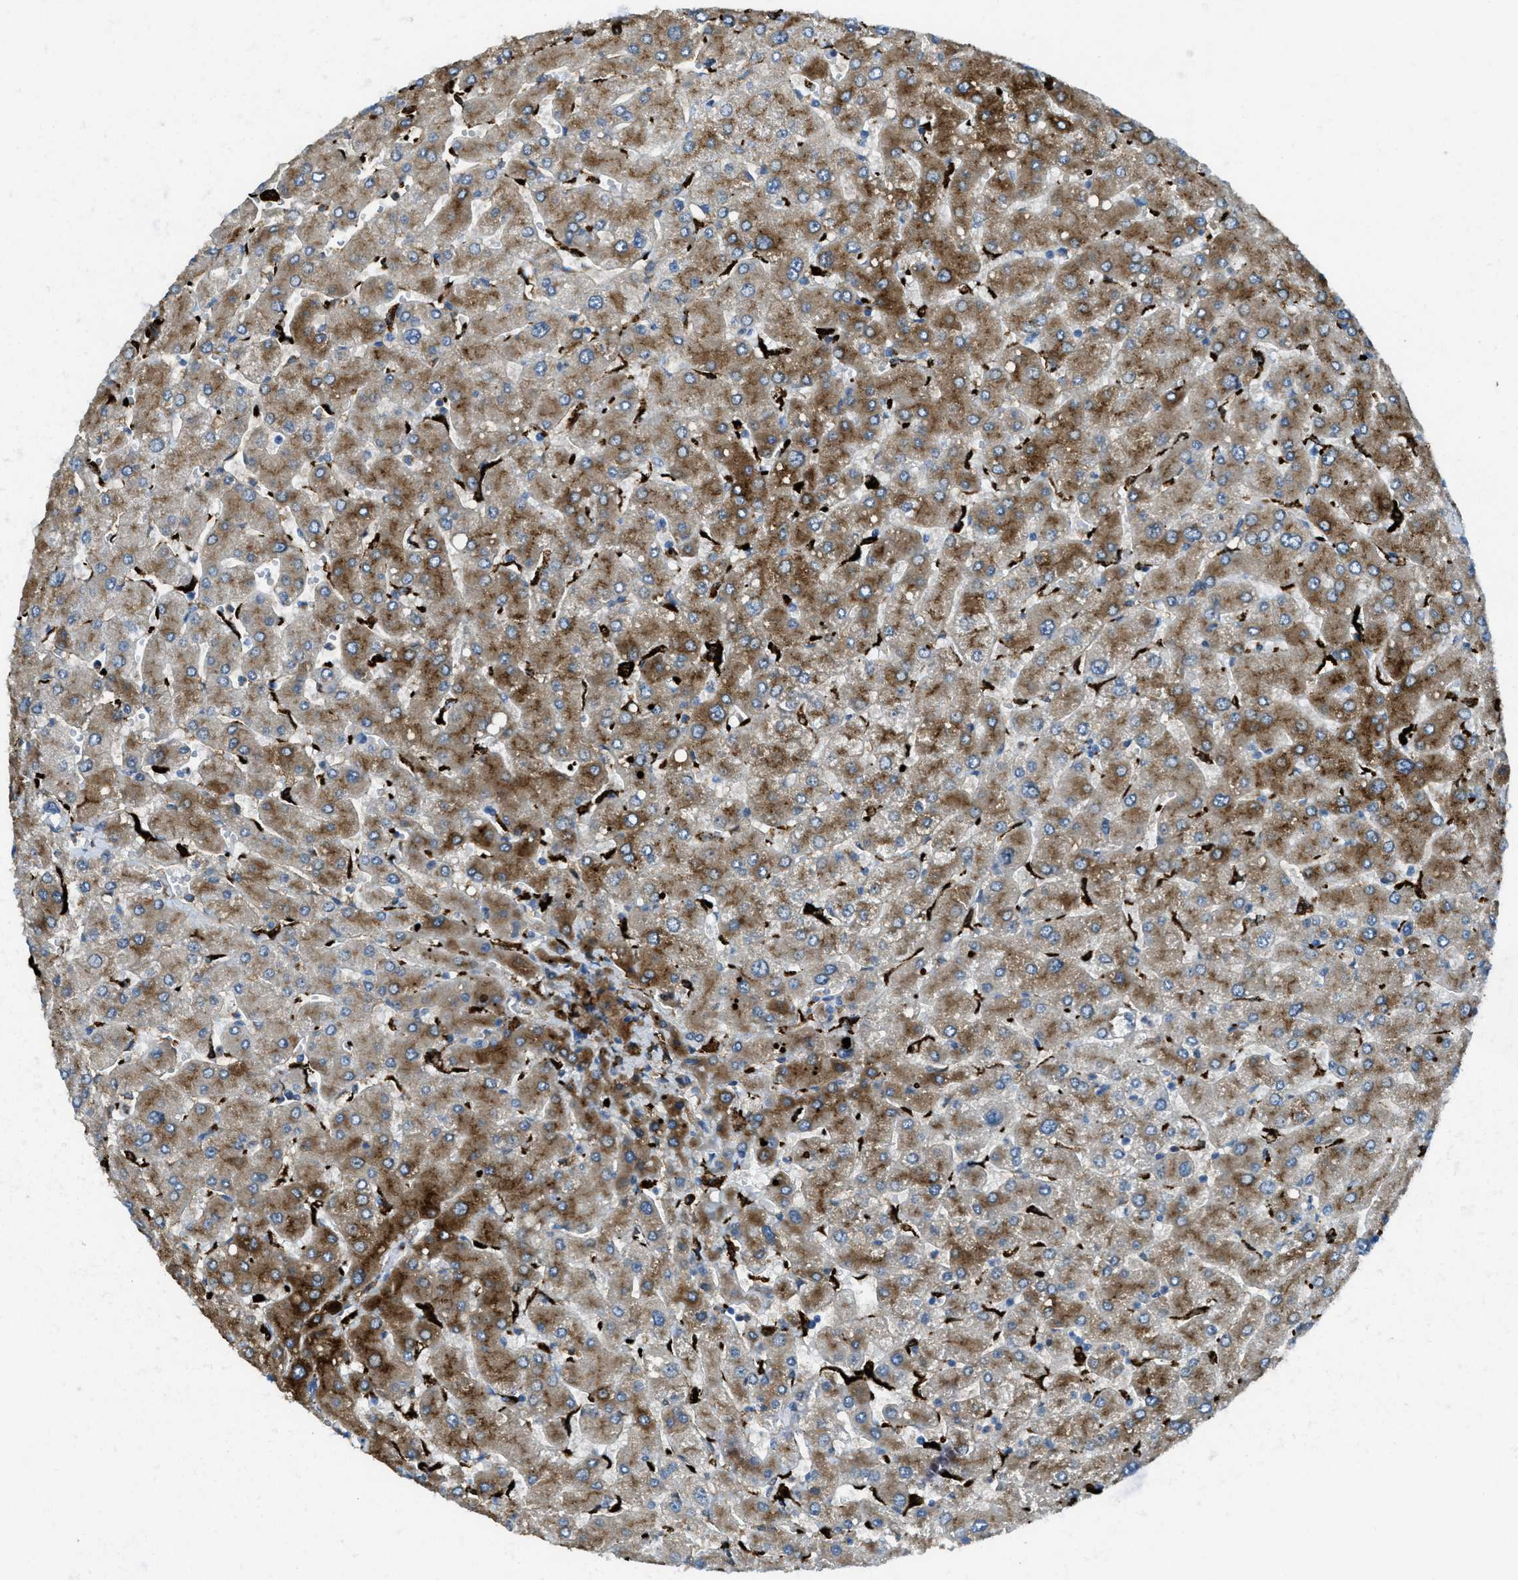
{"staining": {"intensity": "moderate", "quantity": ">75%", "location": "cytoplasmic/membranous"}, "tissue": "liver", "cell_type": "Cholangiocytes", "image_type": "normal", "snomed": [{"axis": "morphology", "description": "Normal tissue, NOS"}, {"axis": "topography", "description": "Liver"}], "caption": "IHC (DAB (3,3'-diaminobenzidine)) staining of normal liver exhibits moderate cytoplasmic/membranous protein positivity in about >75% of cholangiocytes. Using DAB (3,3'-diaminobenzidine) (brown) and hematoxylin (blue) stains, captured at high magnification using brightfield microscopy.", "gene": "TRIM59", "patient": {"sex": "male", "age": 55}}